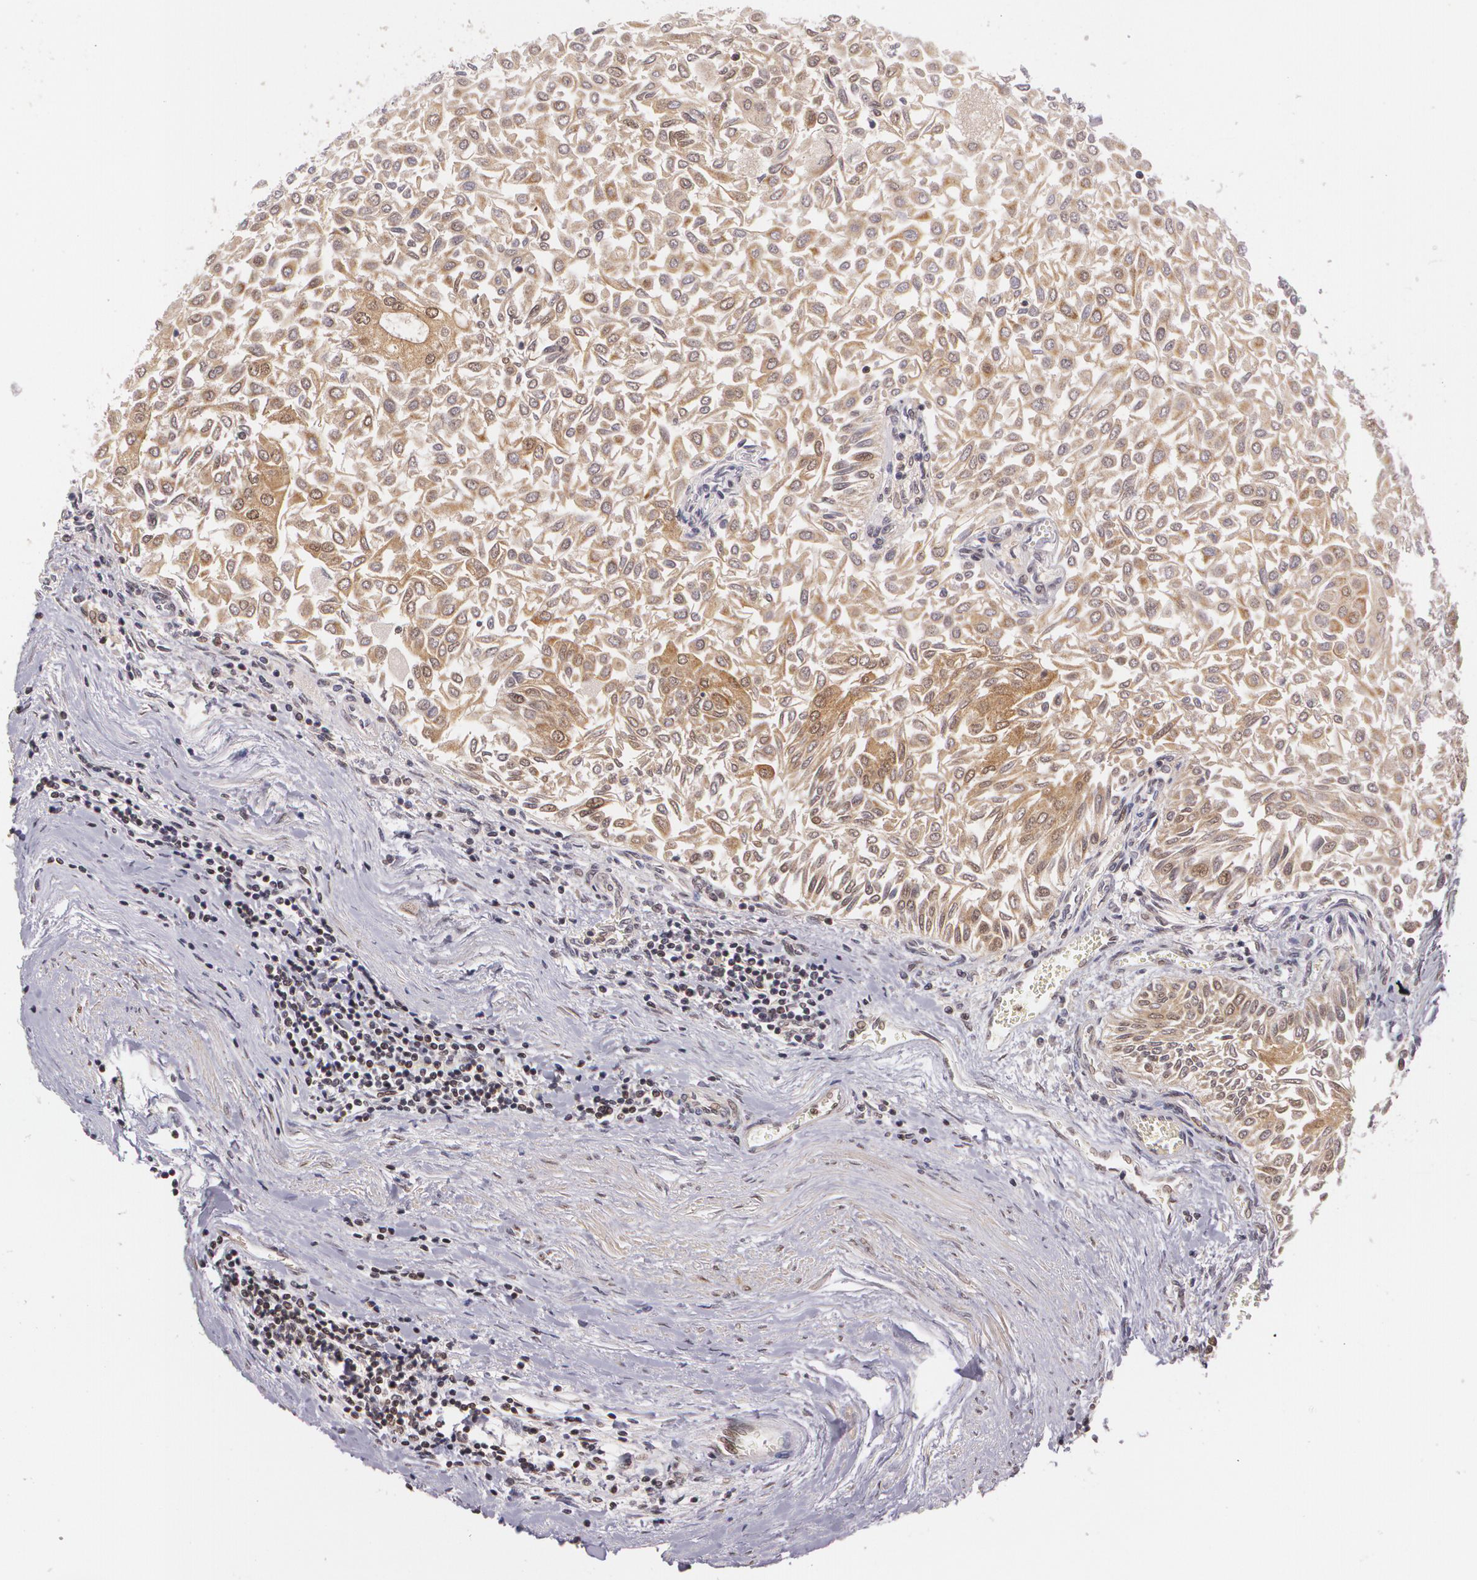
{"staining": {"intensity": "moderate", "quantity": ">75%", "location": "cytoplasmic/membranous,nuclear"}, "tissue": "urothelial cancer", "cell_type": "Tumor cells", "image_type": "cancer", "snomed": [{"axis": "morphology", "description": "Urothelial carcinoma, Low grade"}, {"axis": "topography", "description": "Urinary bladder"}], "caption": "Immunohistochemical staining of low-grade urothelial carcinoma demonstrates moderate cytoplasmic/membranous and nuclear protein expression in approximately >75% of tumor cells. Nuclei are stained in blue.", "gene": "CUL2", "patient": {"sex": "male", "age": 64}}